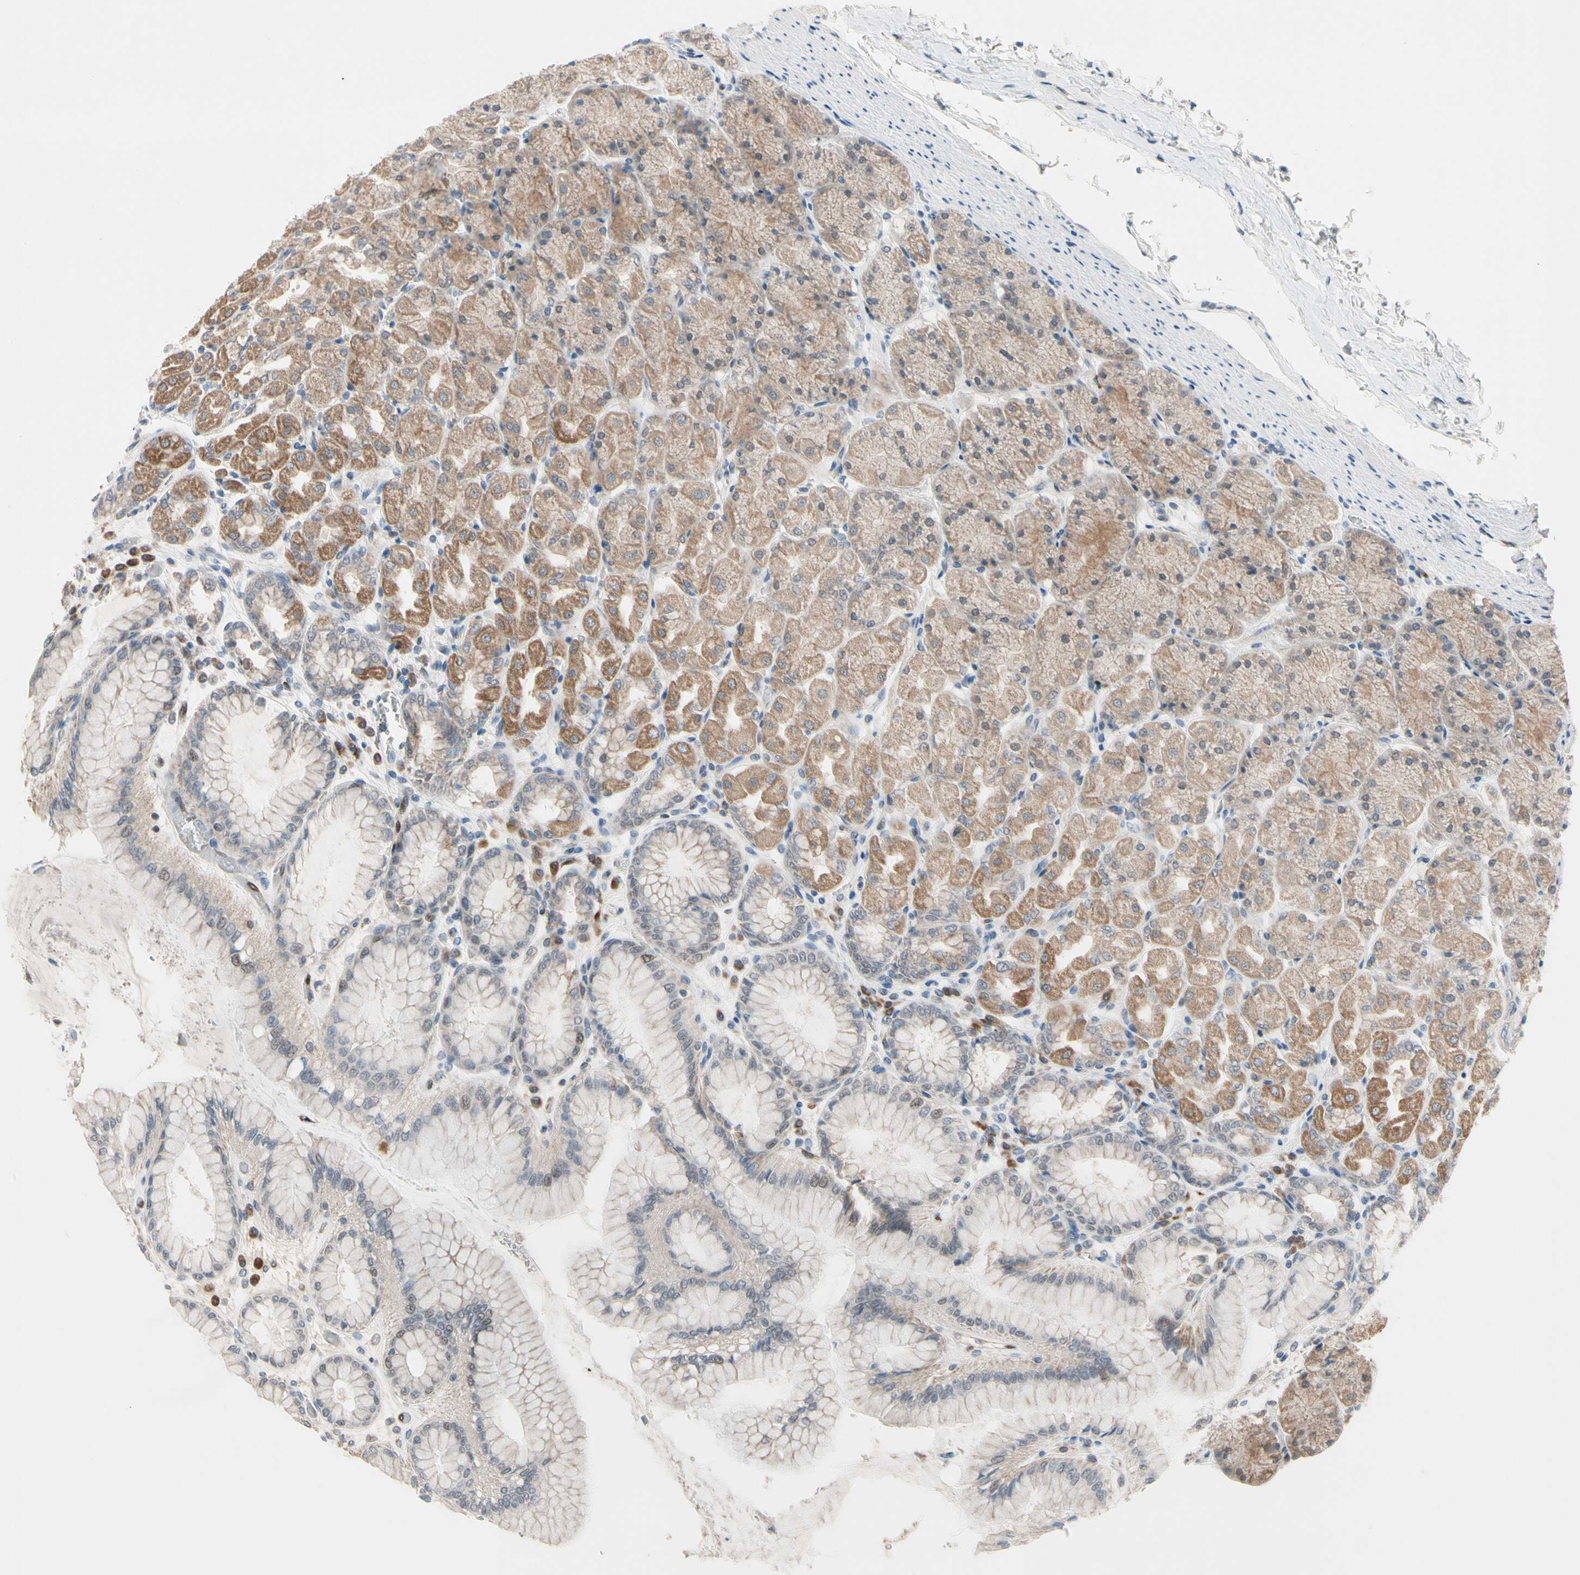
{"staining": {"intensity": "moderate", "quantity": "25%-75%", "location": "cytoplasmic/membranous"}, "tissue": "stomach", "cell_type": "Glandular cells", "image_type": "normal", "snomed": [{"axis": "morphology", "description": "Normal tissue, NOS"}, {"axis": "topography", "description": "Stomach, upper"}], "caption": "Glandular cells display moderate cytoplasmic/membranous expression in about 25%-75% of cells in unremarkable stomach.", "gene": "MARK1", "patient": {"sex": "female", "age": 56}}